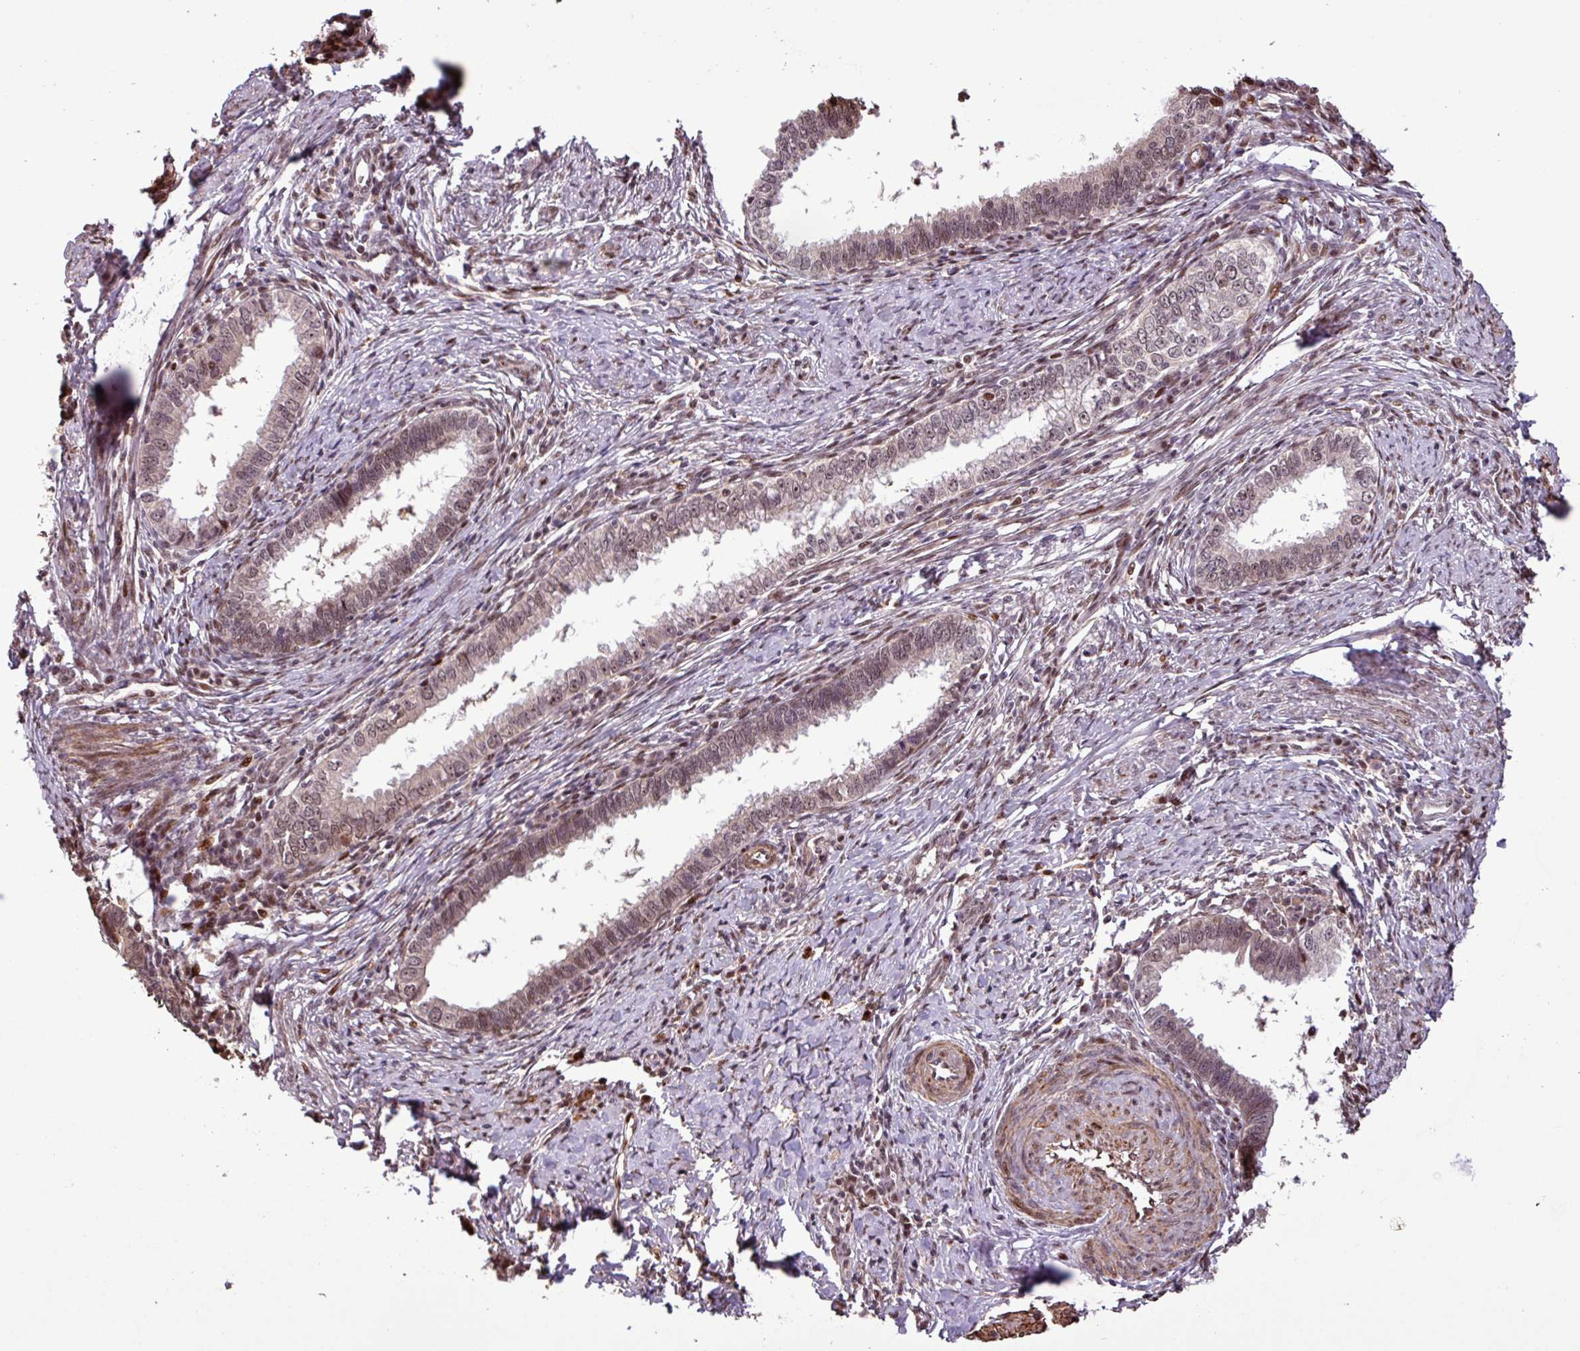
{"staining": {"intensity": "moderate", "quantity": "25%-75%", "location": "nuclear"}, "tissue": "cervical cancer", "cell_type": "Tumor cells", "image_type": "cancer", "snomed": [{"axis": "morphology", "description": "Adenocarcinoma, NOS"}, {"axis": "topography", "description": "Cervix"}], "caption": "The micrograph shows immunohistochemical staining of cervical cancer. There is moderate nuclear staining is present in about 25%-75% of tumor cells.", "gene": "SLC22A24", "patient": {"sex": "female", "age": 36}}